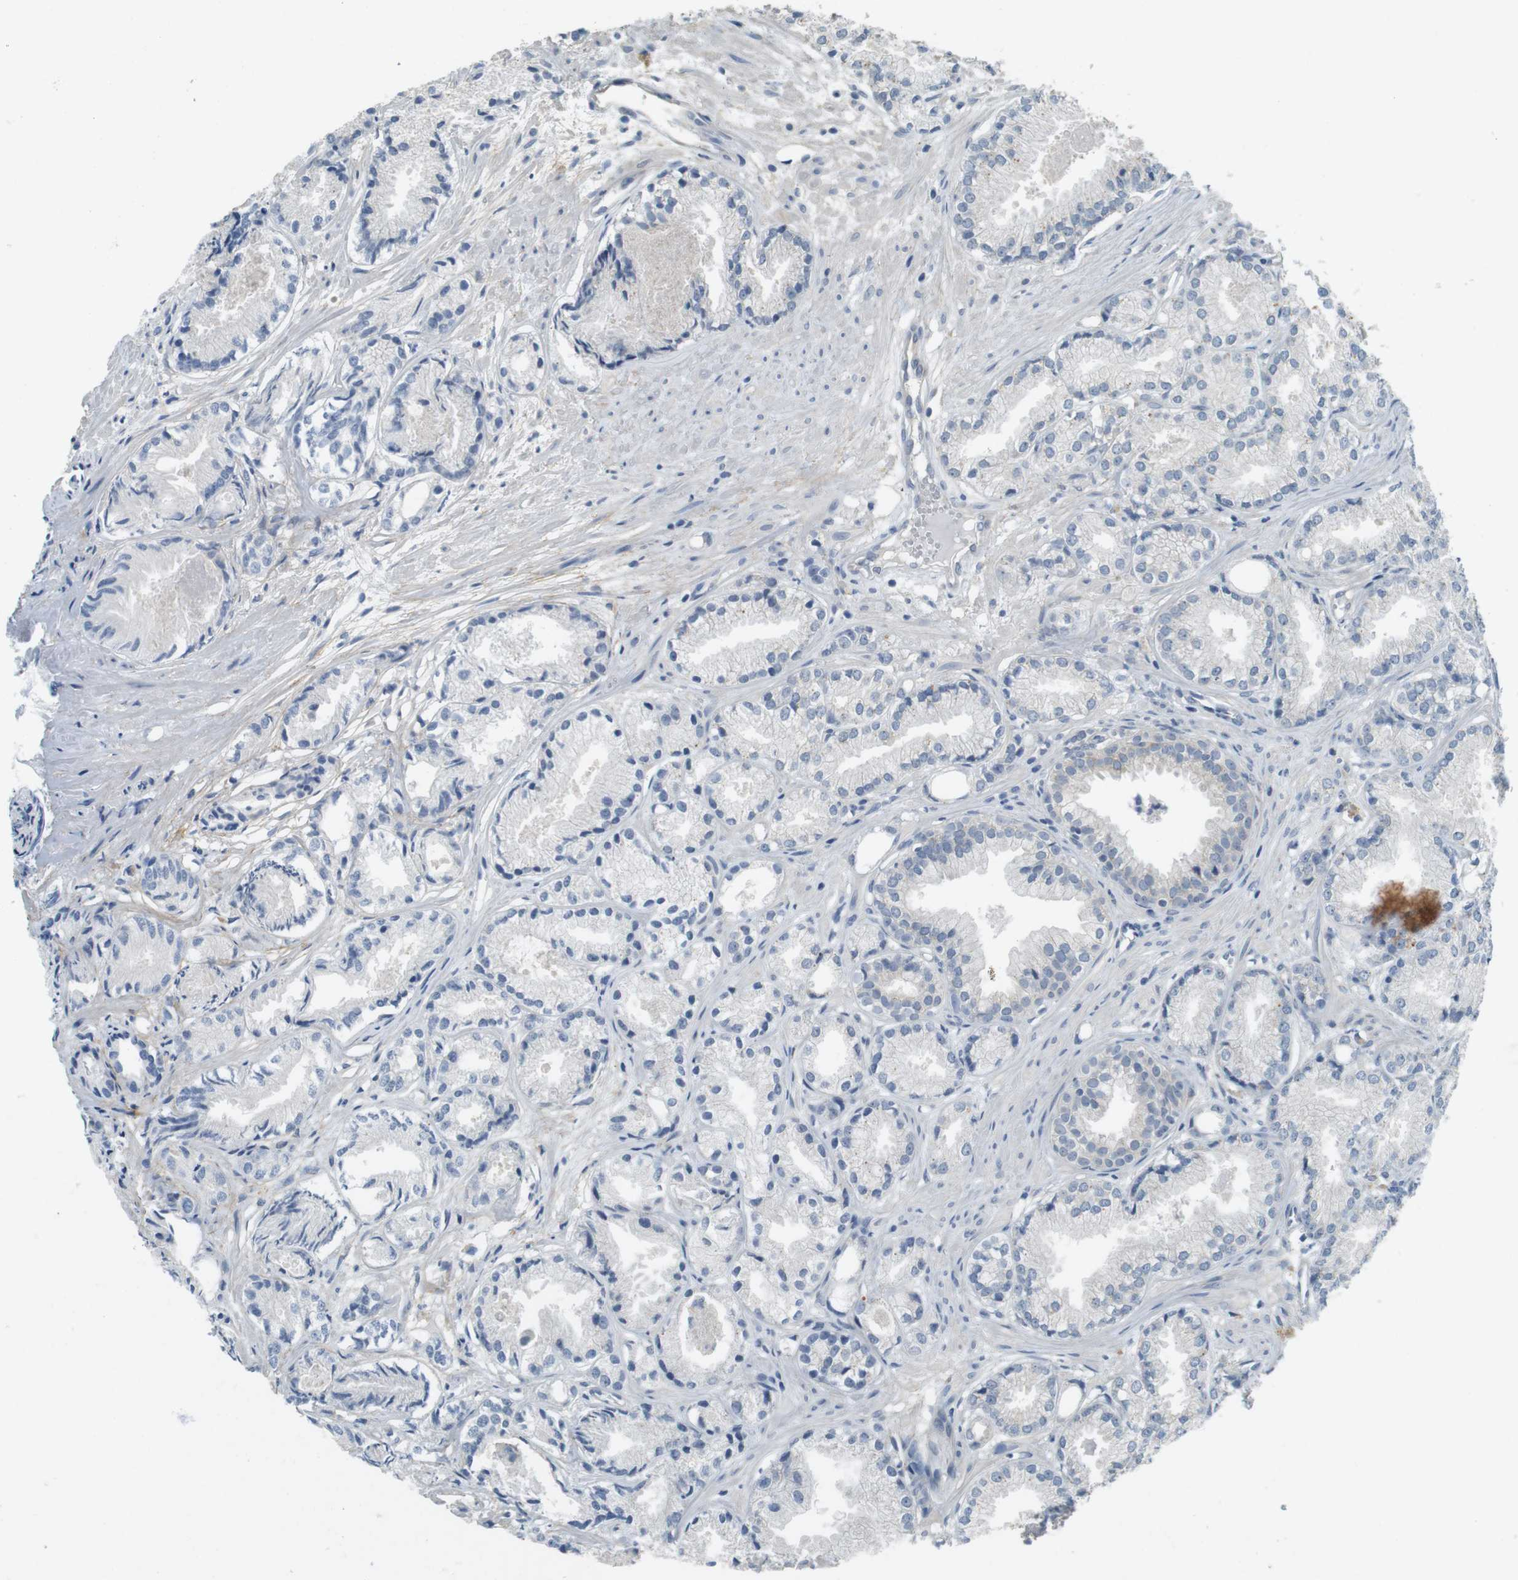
{"staining": {"intensity": "negative", "quantity": "none", "location": "none"}, "tissue": "prostate cancer", "cell_type": "Tumor cells", "image_type": "cancer", "snomed": [{"axis": "morphology", "description": "Adenocarcinoma, Low grade"}, {"axis": "topography", "description": "Prostate"}], "caption": "This is an immunohistochemistry (IHC) micrograph of prostate cancer (low-grade adenocarcinoma). There is no positivity in tumor cells.", "gene": "ENTPD7", "patient": {"sex": "male", "age": 72}}